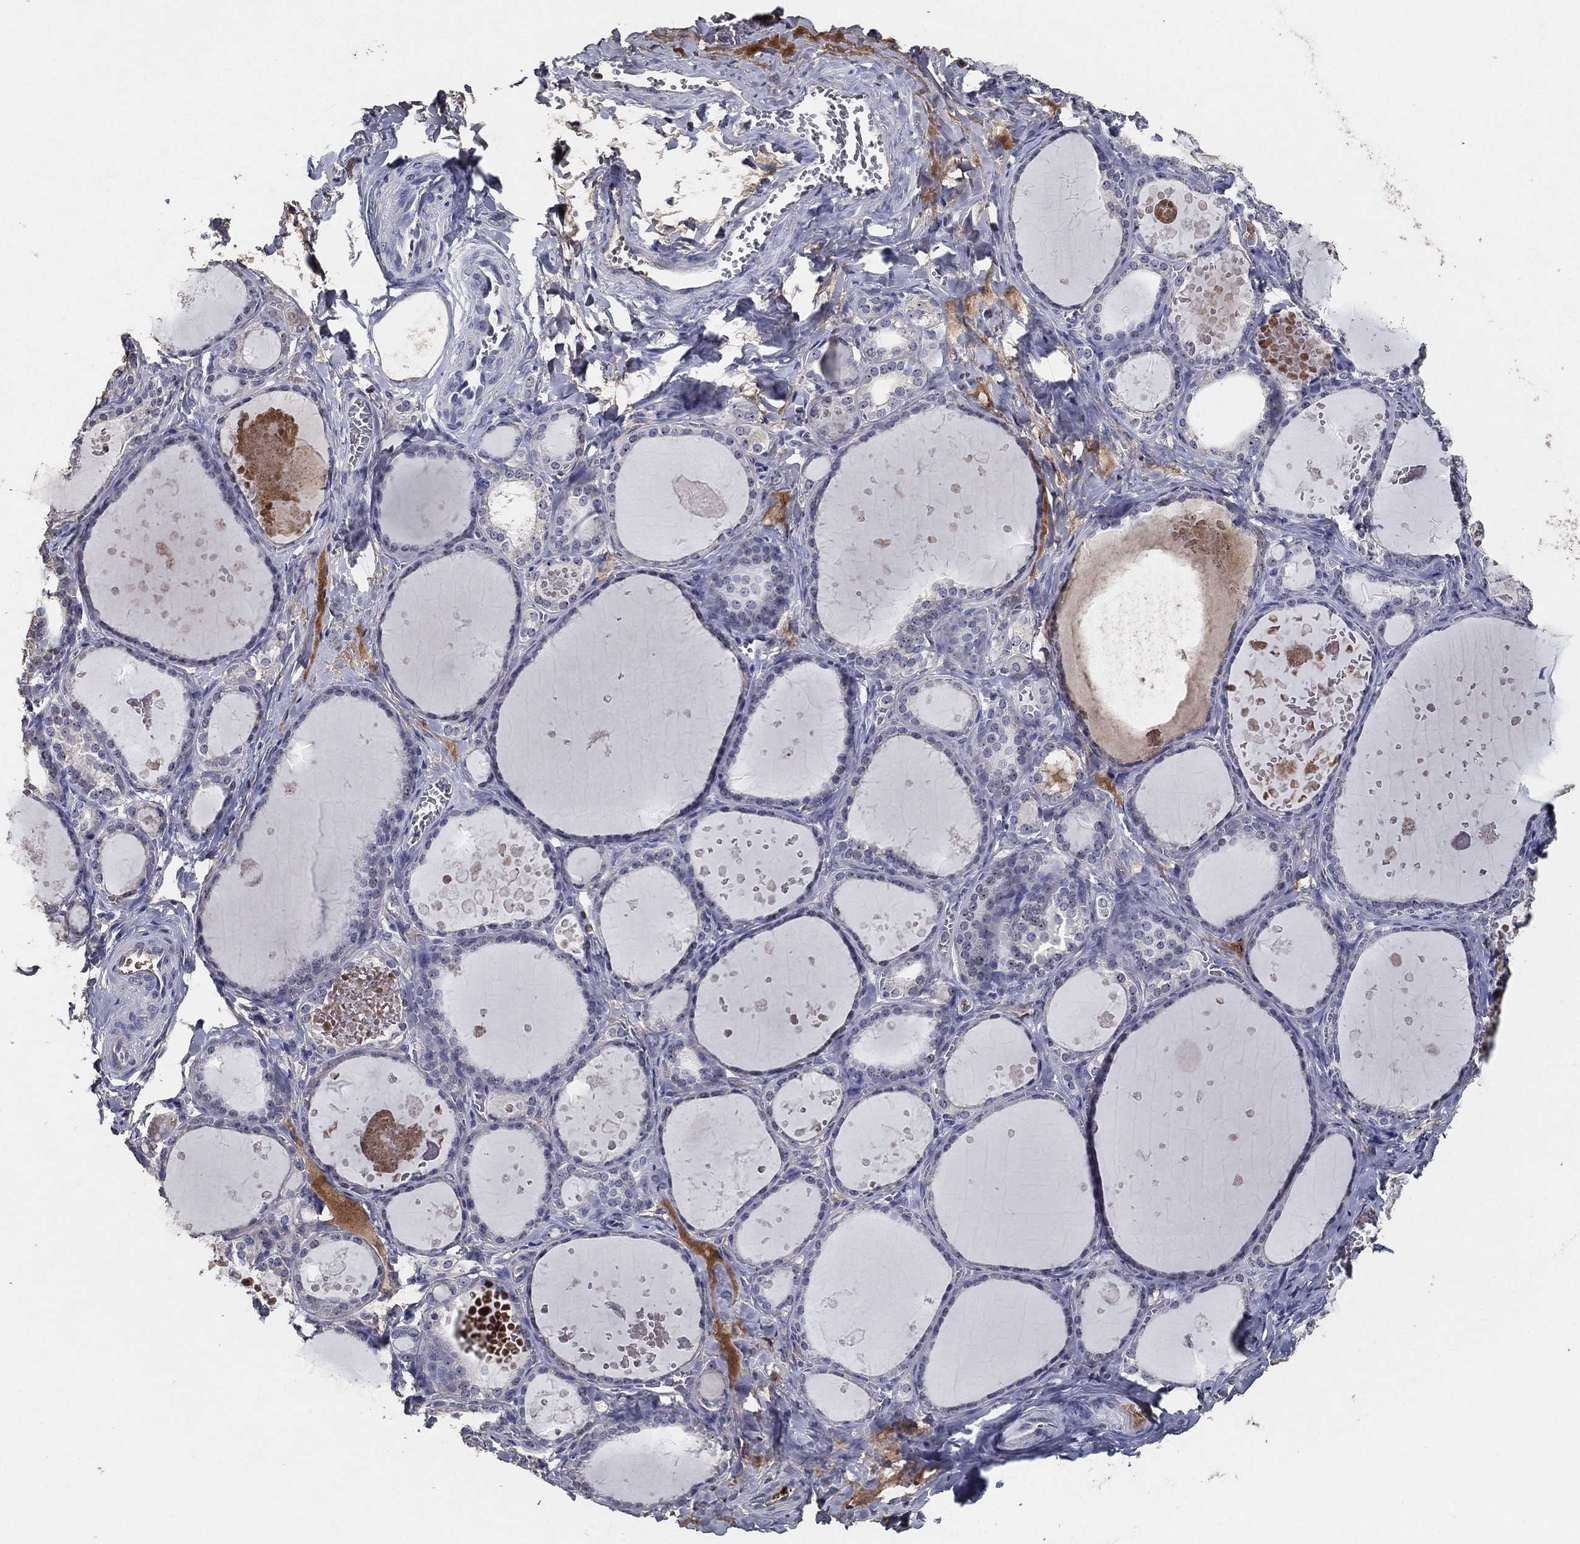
{"staining": {"intensity": "negative", "quantity": "none", "location": "none"}, "tissue": "thyroid gland", "cell_type": "Glandular cells", "image_type": "normal", "snomed": [{"axis": "morphology", "description": "Normal tissue, NOS"}, {"axis": "topography", "description": "Thyroid gland"}], "caption": "IHC histopathology image of benign human thyroid gland stained for a protein (brown), which reveals no expression in glandular cells.", "gene": "EFNA1", "patient": {"sex": "female", "age": 56}}